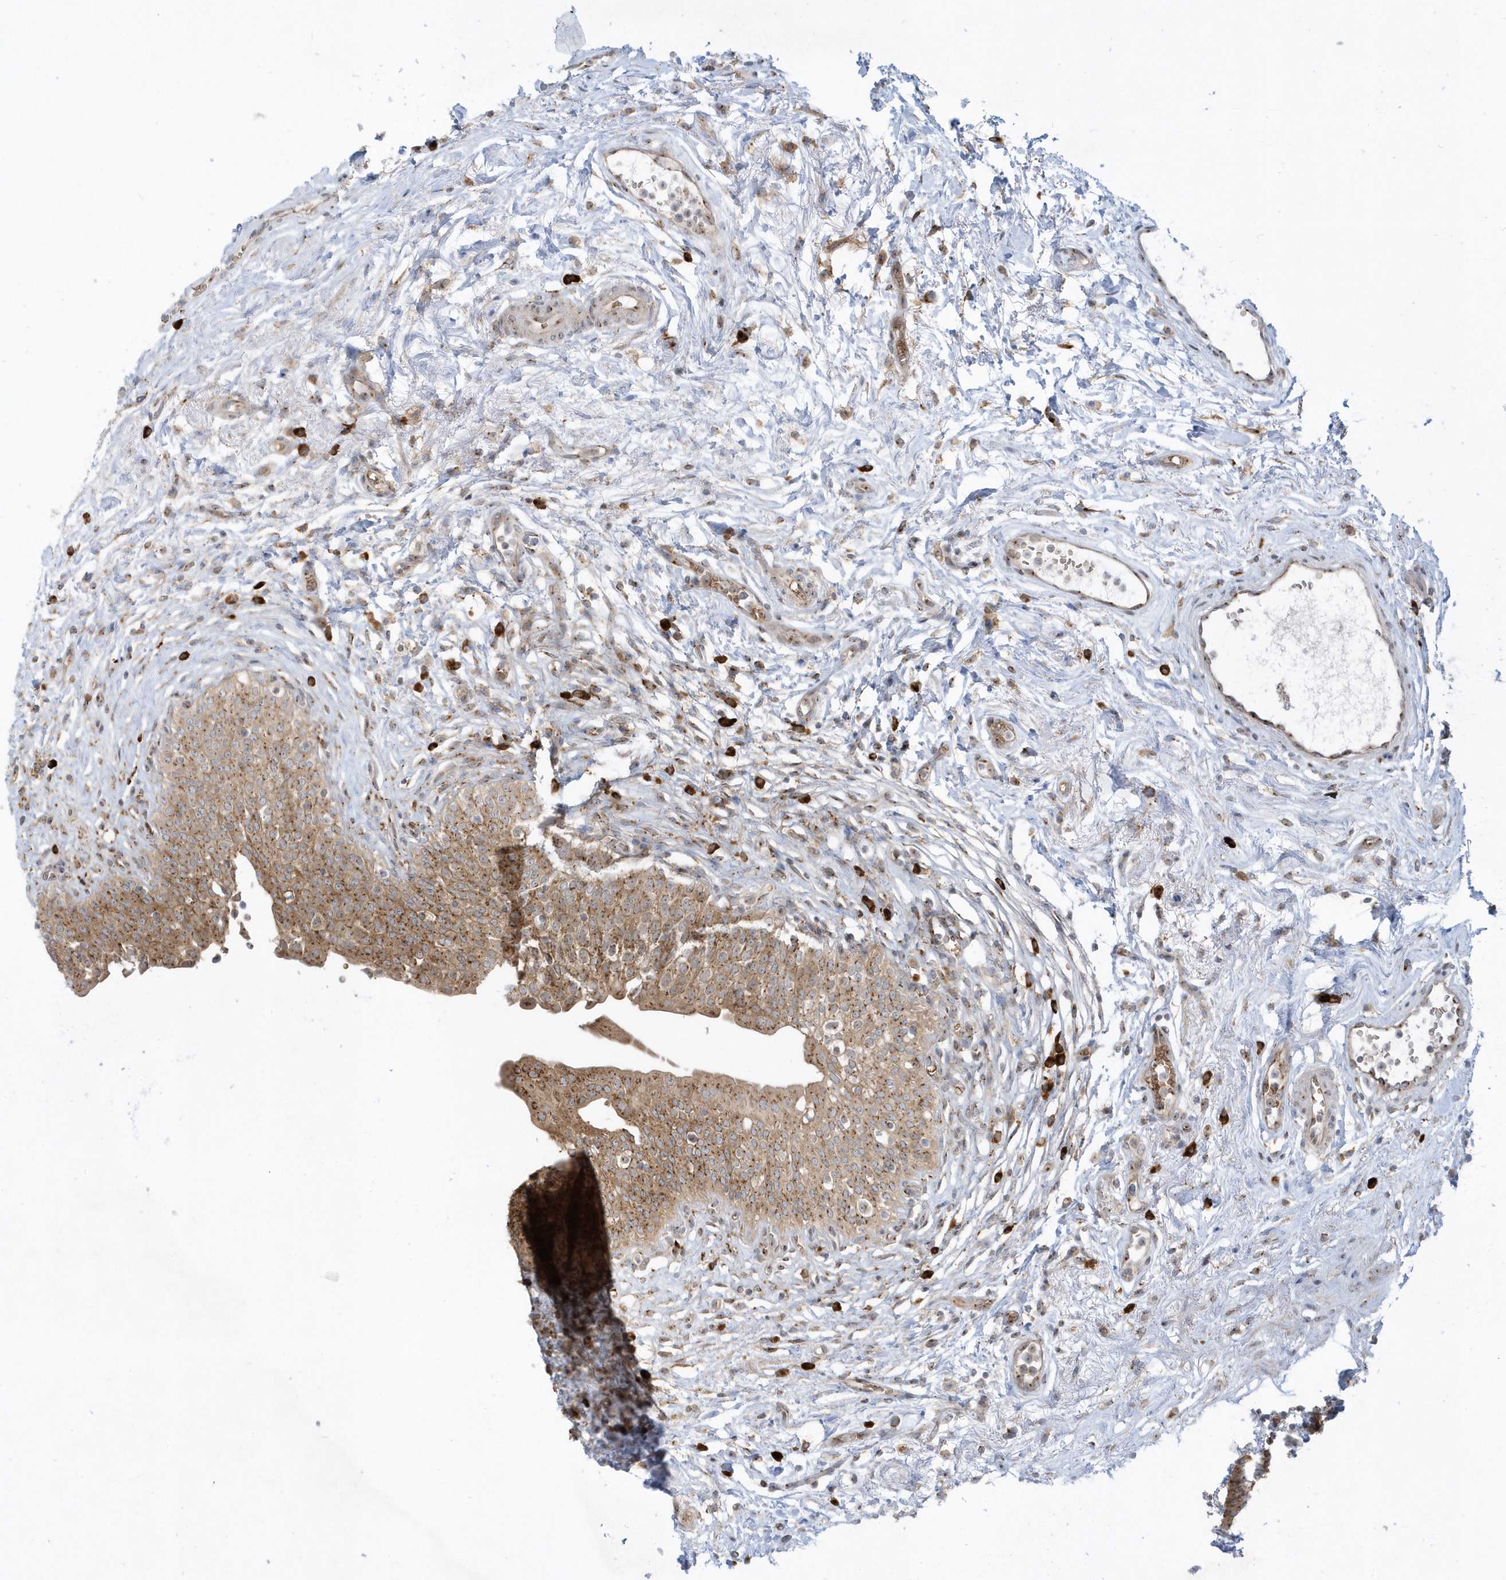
{"staining": {"intensity": "moderate", "quantity": ">75%", "location": "cytoplasmic/membranous"}, "tissue": "urinary bladder", "cell_type": "Urothelial cells", "image_type": "normal", "snomed": [{"axis": "morphology", "description": "Normal tissue, NOS"}, {"axis": "topography", "description": "Urinary bladder"}], "caption": "Urothelial cells display moderate cytoplasmic/membranous positivity in approximately >75% of cells in unremarkable urinary bladder. Ihc stains the protein in brown and the nuclei are stained blue.", "gene": "RPP40", "patient": {"sex": "male", "age": 83}}